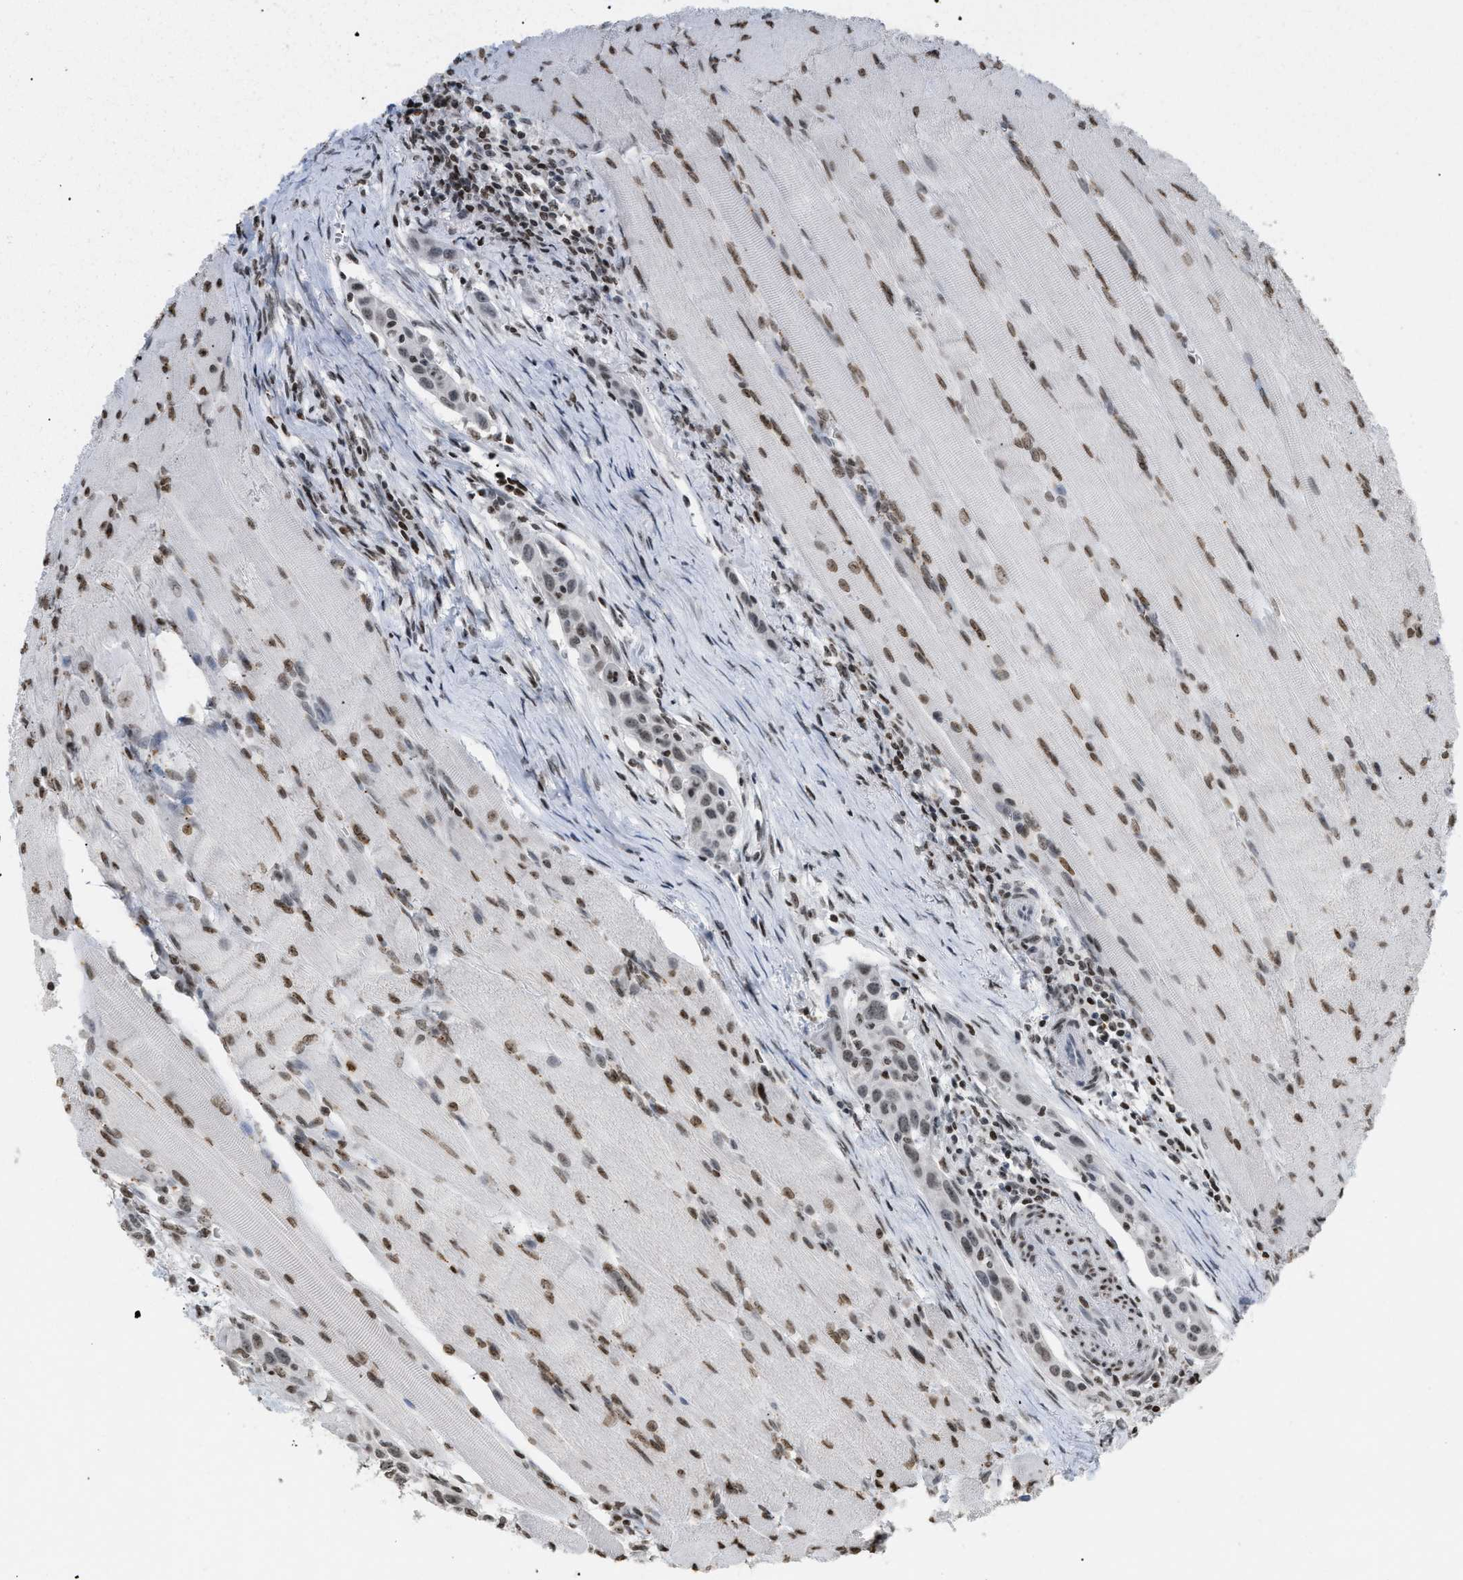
{"staining": {"intensity": "weak", "quantity": ">75%", "location": "nuclear"}, "tissue": "head and neck cancer", "cell_type": "Tumor cells", "image_type": "cancer", "snomed": [{"axis": "morphology", "description": "Squamous cell carcinoma, NOS"}, {"axis": "topography", "description": "Oral tissue"}, {"axis": "topography", "description": "Head-Neck"}], "caption": "Squamous cell carcinoma (head and neck) stained for a protein (brown) reveals weak nuclear positive positivity in approximately >75% of tumor cells.", "gene": "HMGN2", "patient": {"sex": "female", "age": 50}}